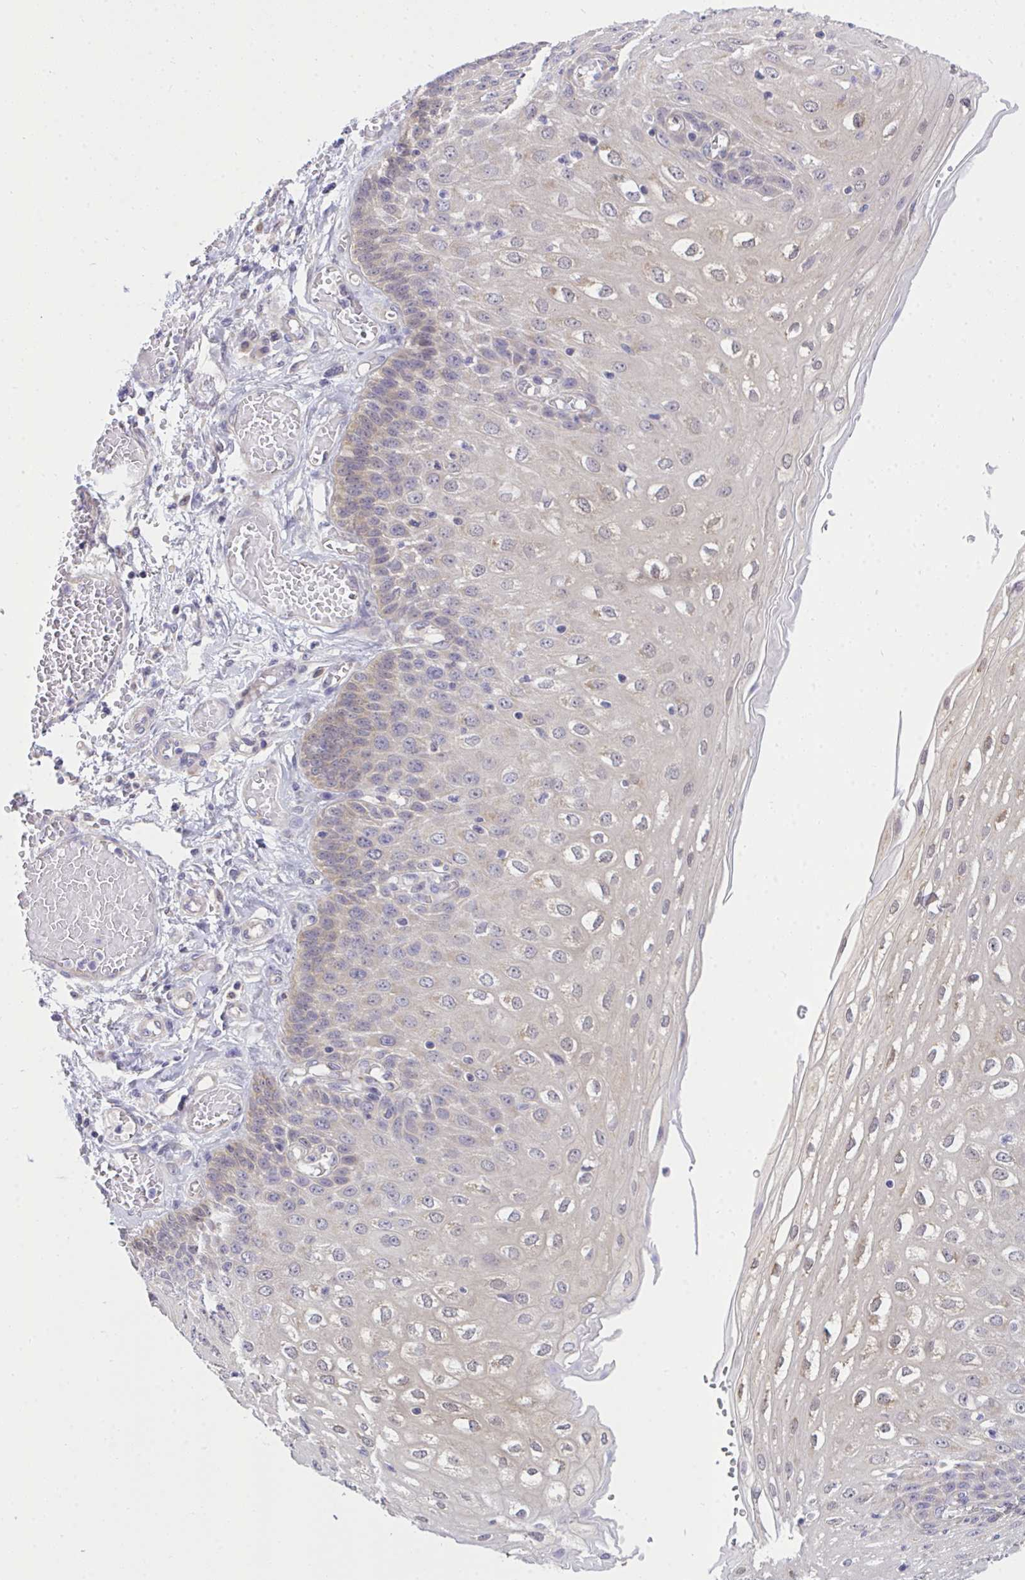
{"staining": {"intensity": "weak", "quantity": "25%-75%", "location": "cytoplasmic/membranous,nuclear"}, "tissue": "esophagus", "cell_type": "Squamous epithelial cells", "image_type": "normal", "snomed": [{"axis": "morphology", "description": "Normal tissue, NOS"}, {"axis": "morphology", "description": "Adenocarcinoma, NOS"}, {"axis": "topography", "description": "Esophagus"}], "caption": "High-magnification brightfield microscopy of unremarkable esophagus stained with DAB (brown) and counterstained with hematoxylin (blue). squamous epithelial cells exhibit weak cytoplasmic/membranous,nuclear staining is present in about25%-75% of cells.", "gene": "C19orf54", "patient": {"sex": "male", "age": 81}}